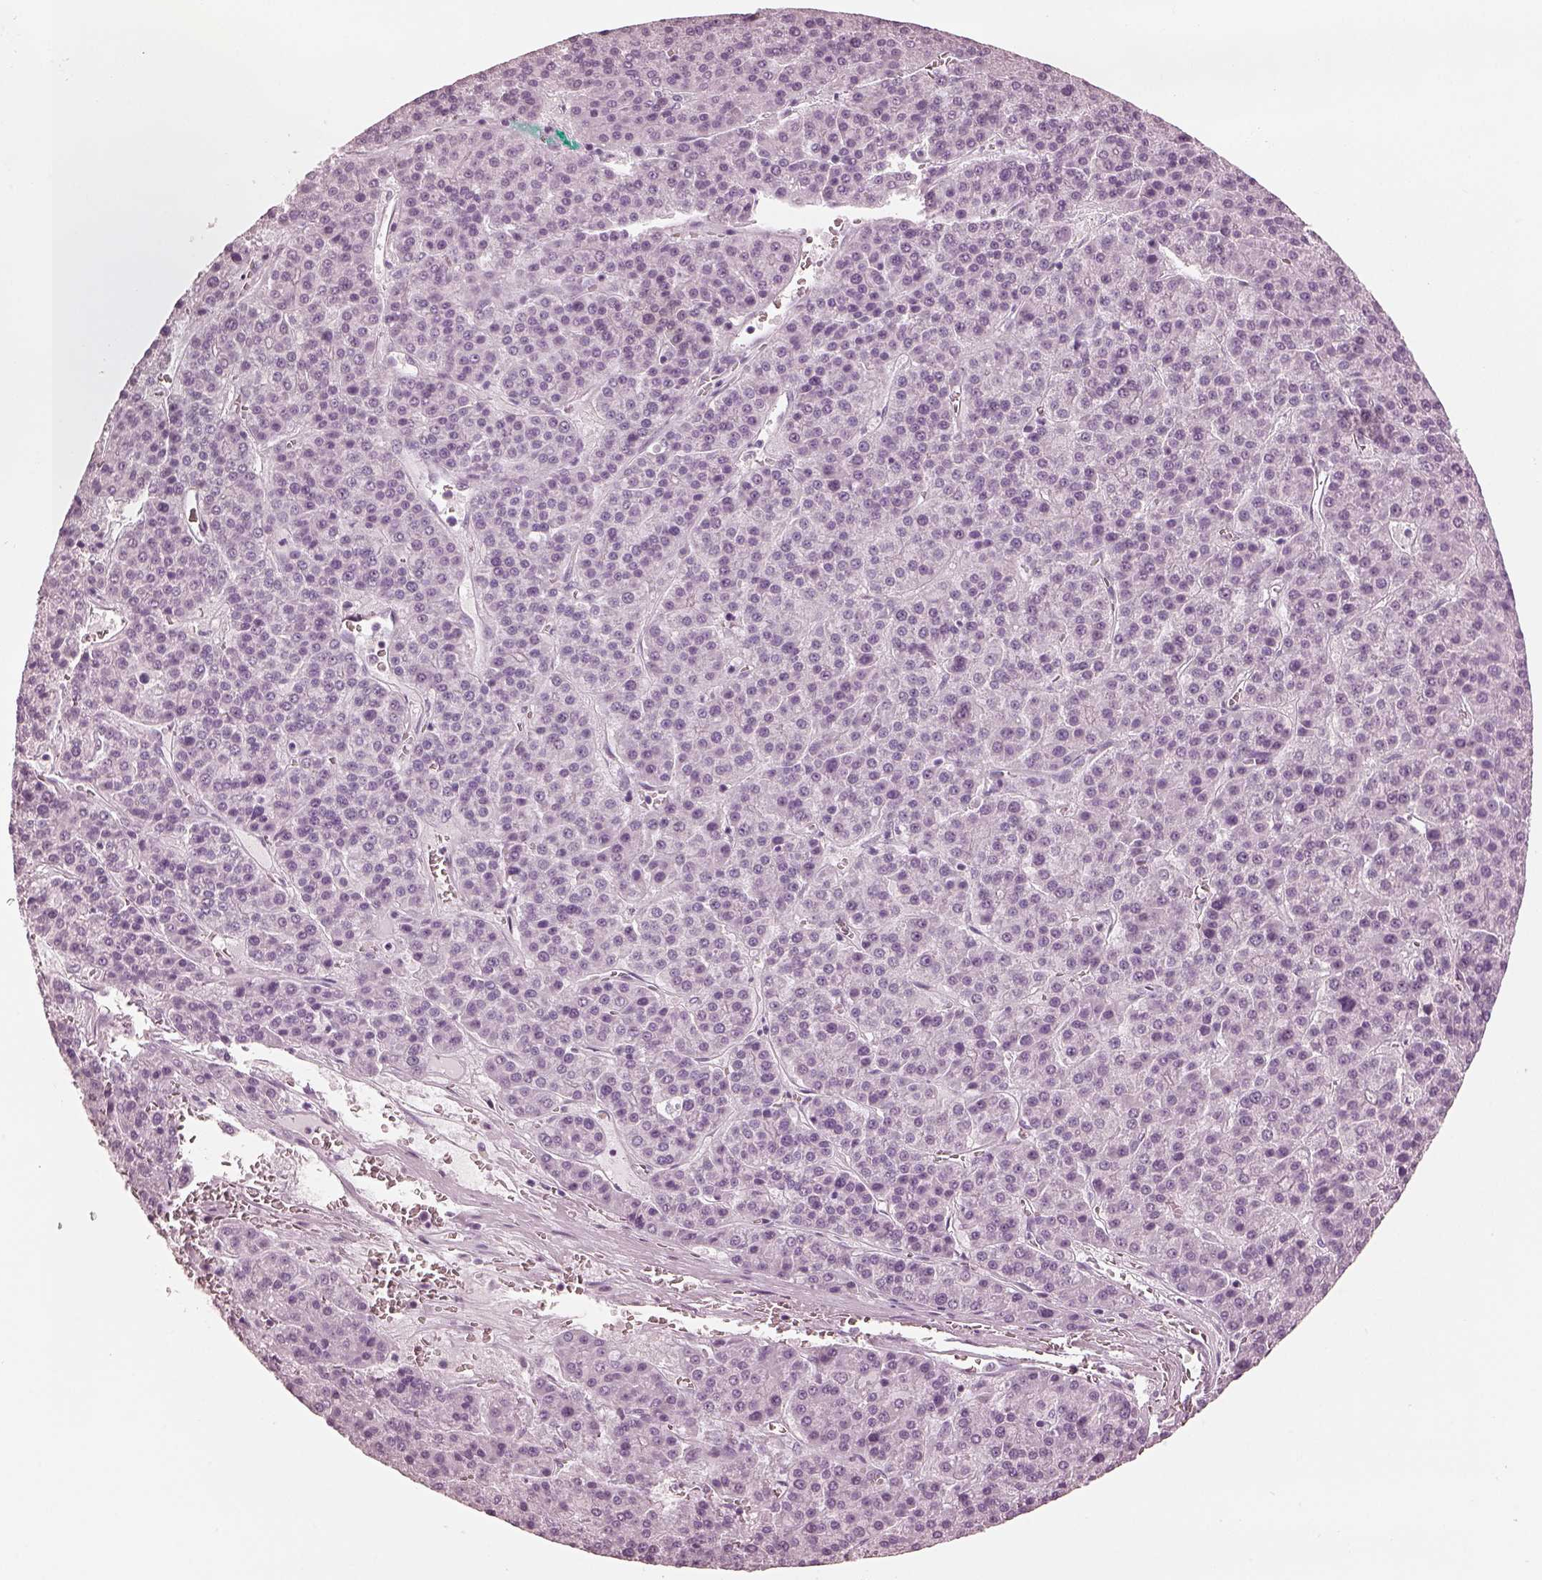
{"staining": {"intensity": "negative", "quantity": "none", "location": "none"}, "tissue": "liver cancer", "cell_type": "Tumor cells", "image_type": "cancer", "snomed": [{"axis": "morphology", "description": "Carcinoma, Hepatocellular, NOS"}, {"axis": "topography", "description": "Liver"}], "caption": "High power microscopy histopathology image of an immunohistochemistry photomicrograph of hepatocellular carcinoma (liver), revealing no significant staining in tumor cells.", "gene": "CSH1", "patient": {"sex": "female", "age": 58}}